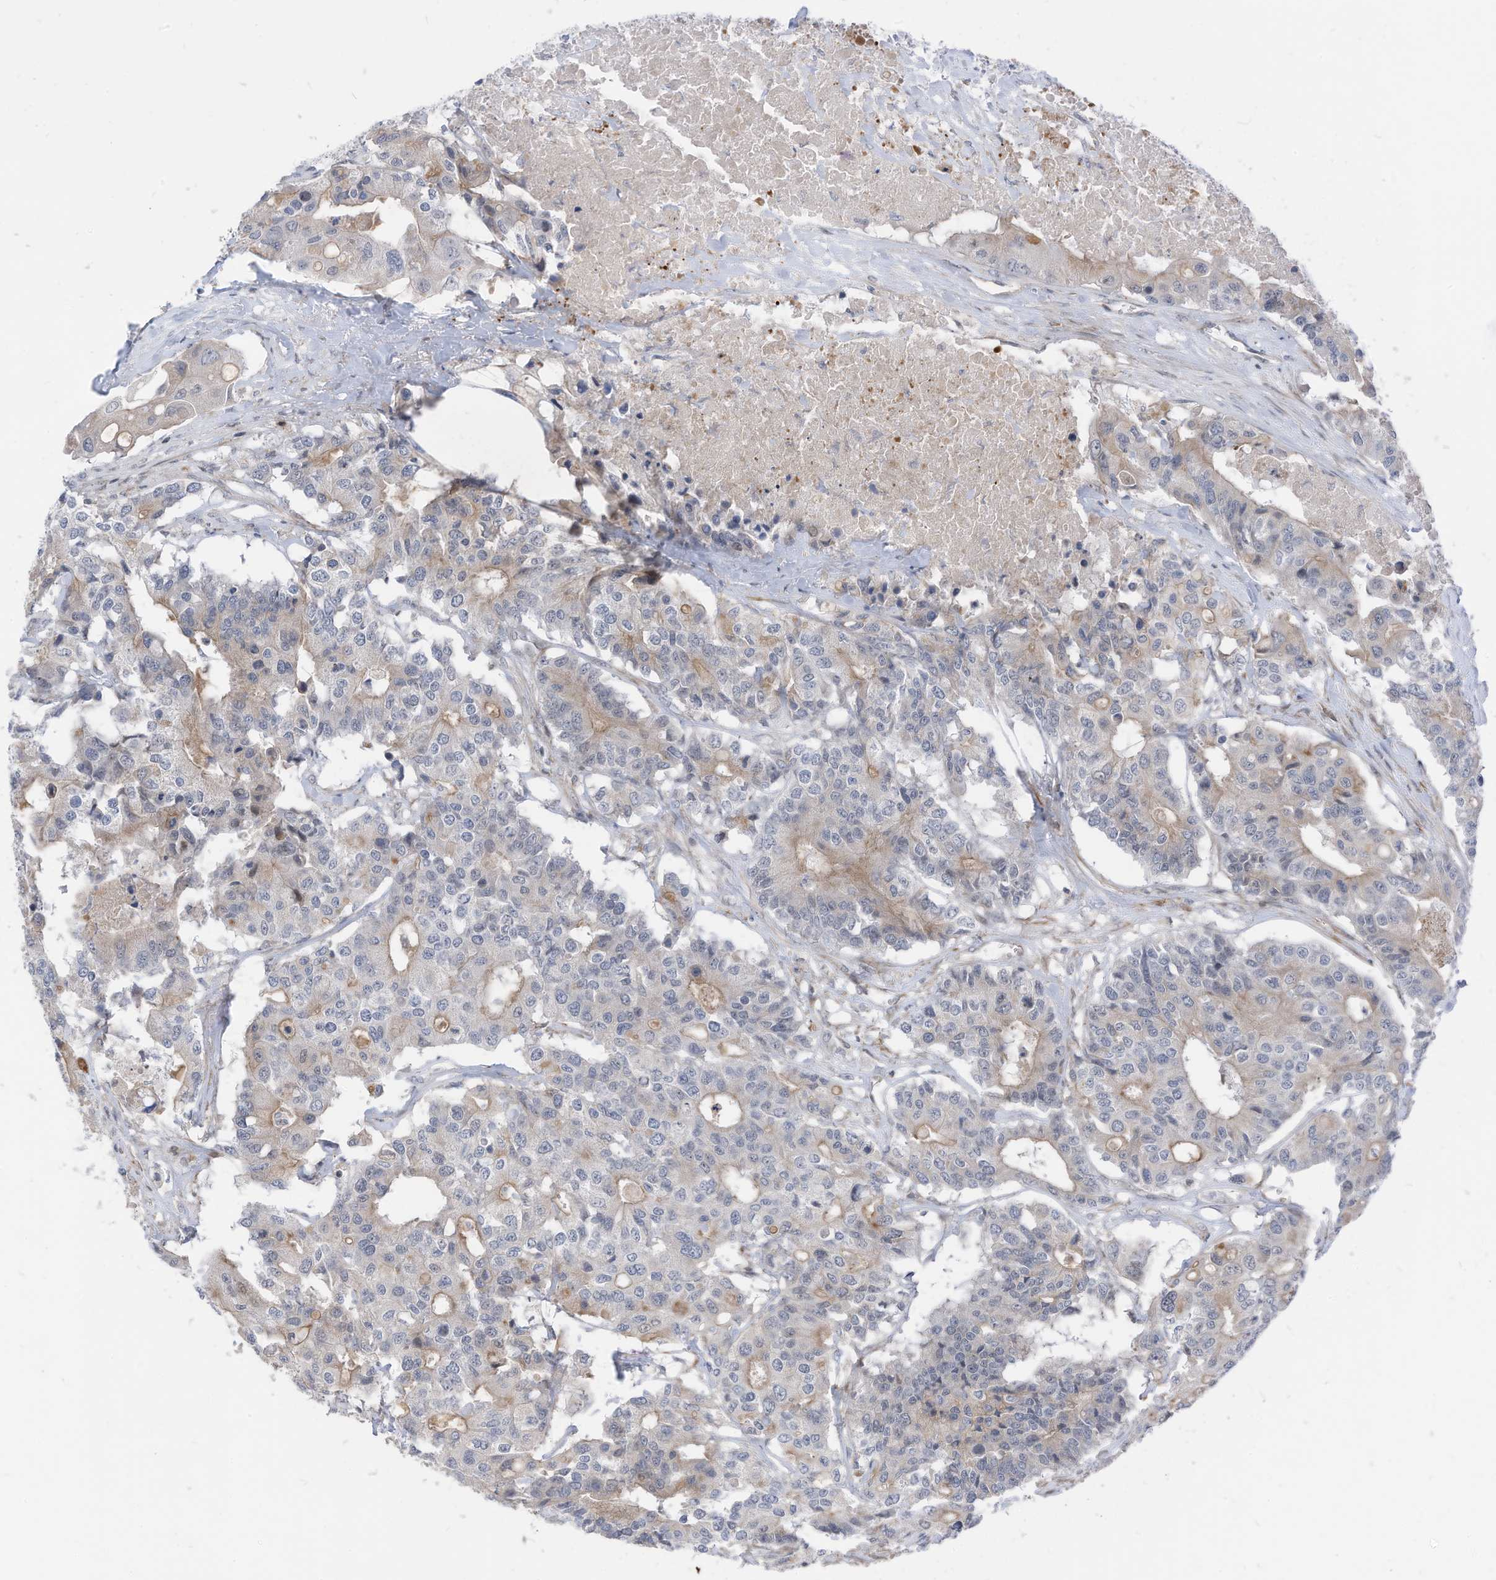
{"staining": {"intensity": "weak", "quantity": "<25%", "location": "cytoplasmic/membranous"}, "tissue": "colorectal cancer", "cell_type": "Tumor cells", "image_type": "cancer", "snomed": [{"axis": "morphology", "description": "Adenocarcinoma, NOS"}, {"axis": "topography", "description": "Colon"}], "caption": "Immunohistochemical staining of colorectal cancer demonstrates no significant expression in tumor cells.", "gene": "GPATCH3", "patient": {"sex": "male", "age": 77}}